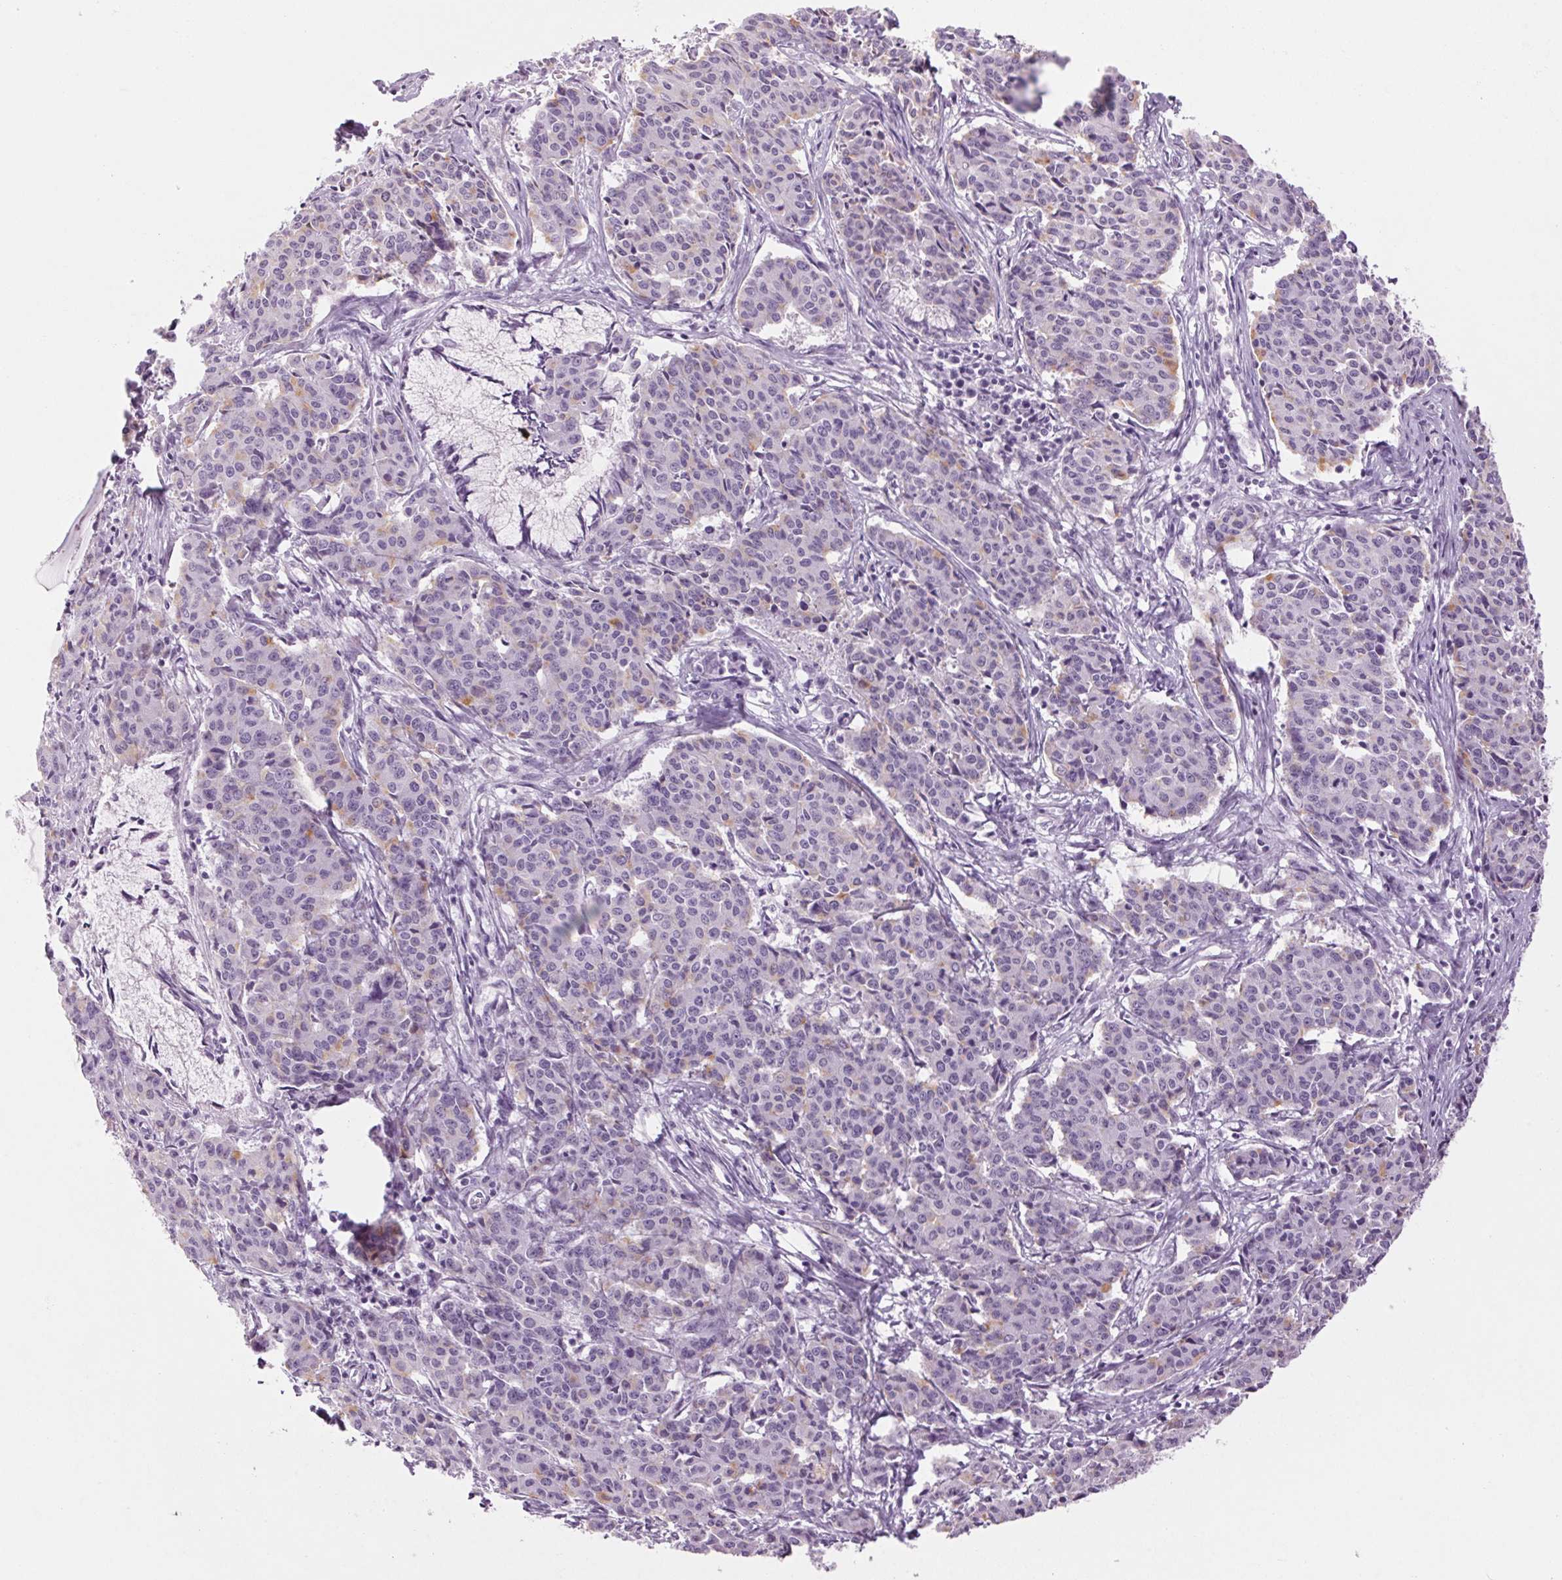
{"staining": {"intensity": "weak", "quantity": "<25%", "location": "cytoplasmic/membranous"}, "tissue": "cervical cancer", "cell_type": "Tumor cells", "image_type": "cancer", "snomed": [{"axis": "morphology", "description": "Squamous cell carcinoma, NOS"}, {"axis": "topography", "description": "Cervix"}], "caption": "Cervical cancer was stained to show a protein in brown. There is no significant positivity in tumor cells. (Brightfield microscopy of DAB (3,3'-diaminobenzidine) IHC at high magnification).", "gene": "RPTN", "patient": {"sex": "female", "age": 28}}